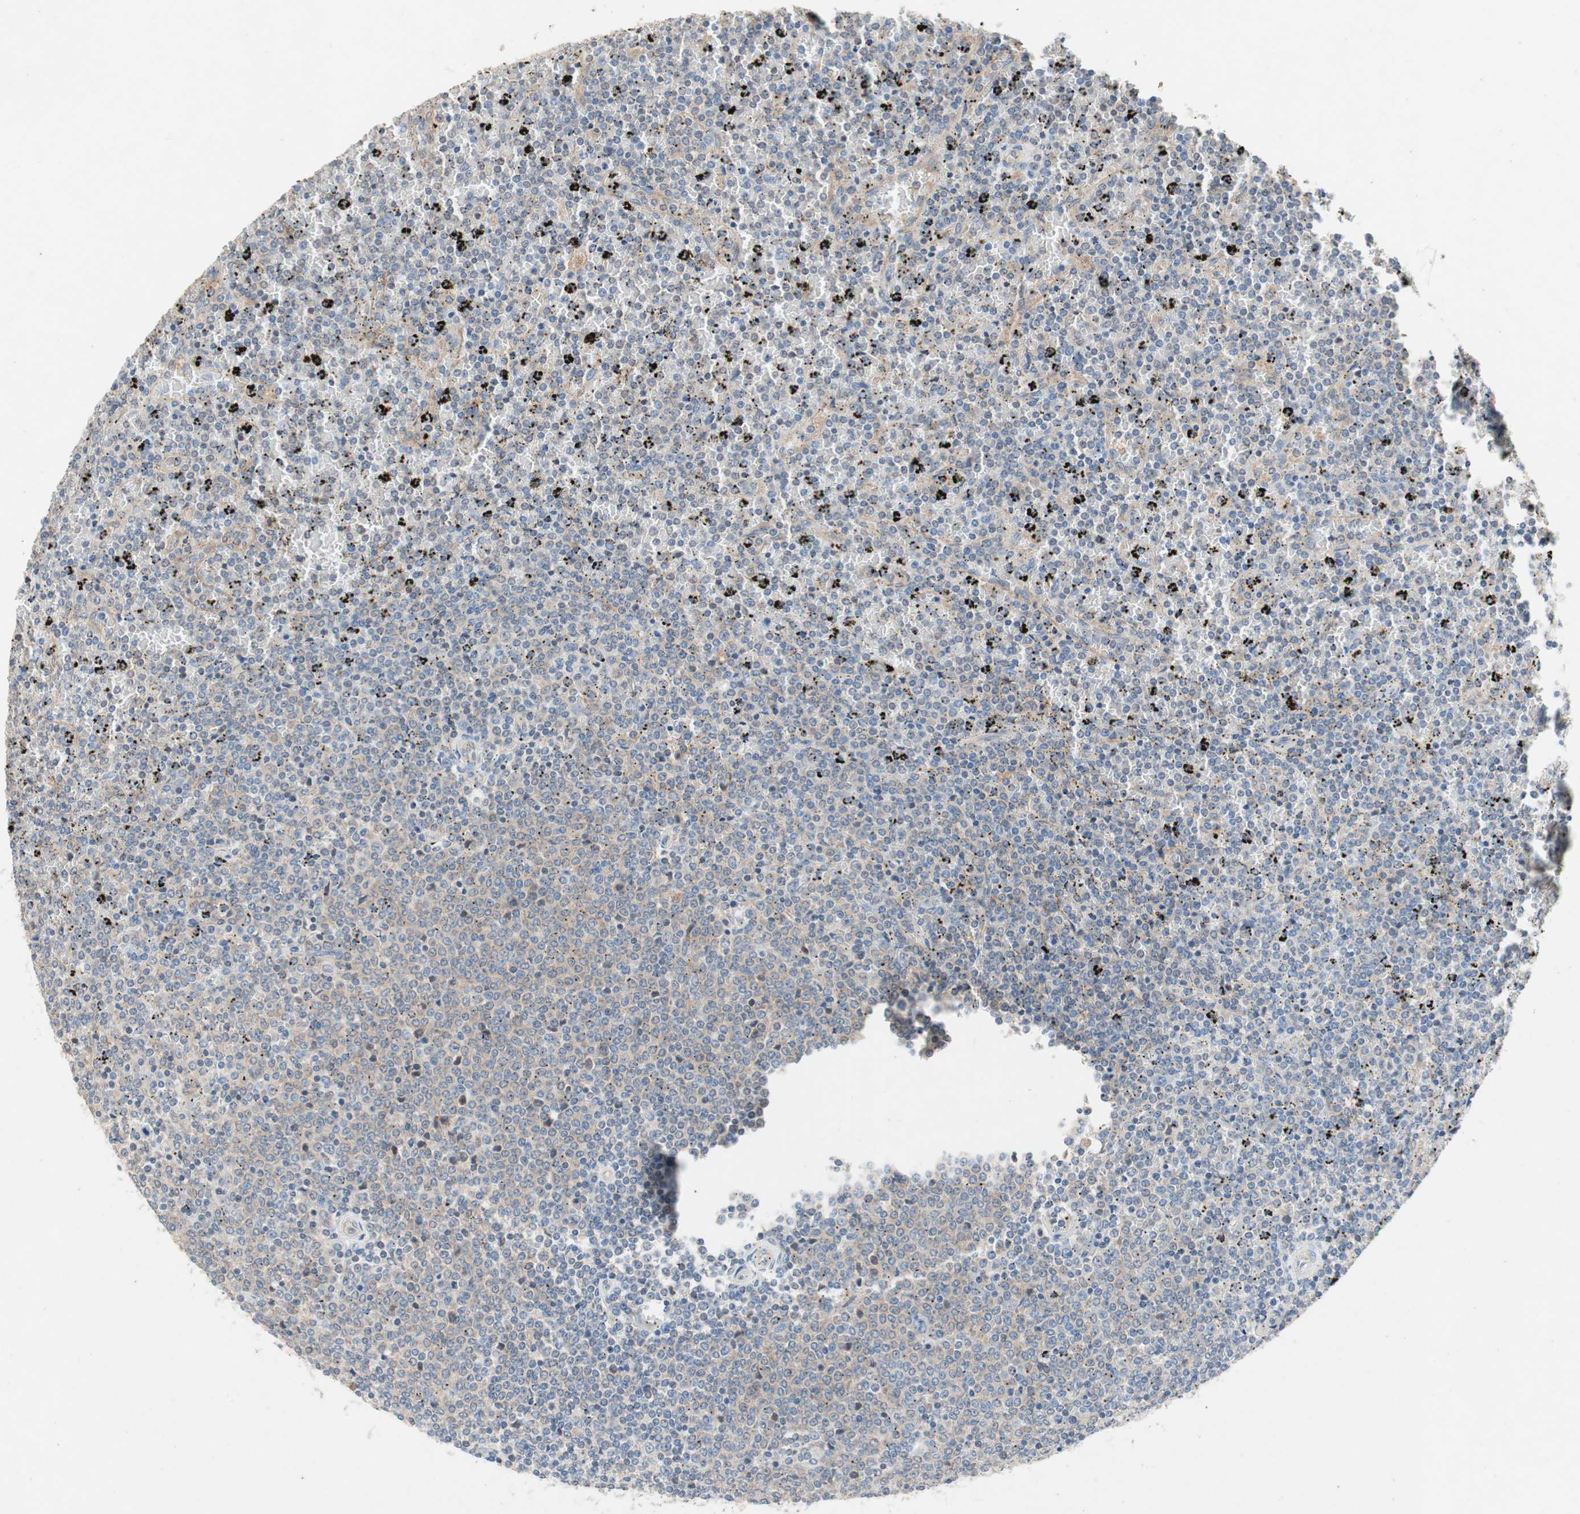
{"staining": {"intensity": "weak", "quantity": "<25%", "location": "cytoplasmic/membranous"}, "tissue": "lymphoma", "cell_type": "Tumor cells", "image_type": "cancer", "snomed": [{"axis": "morphology", "description": "Malignant lymphoma, non-Hodgkin's type, Low grade"}, {"axis": "topography", "description": "Spleen"}], "caption": "A micrograph of human low-grade malignant lymphoma, non-Hodgkin's type is negative for staining in tumor cells. (DAB IHC with hematoxylin counter stain).", "gene": "NCLN", "patient": {"sex": "female", "age": 77}}